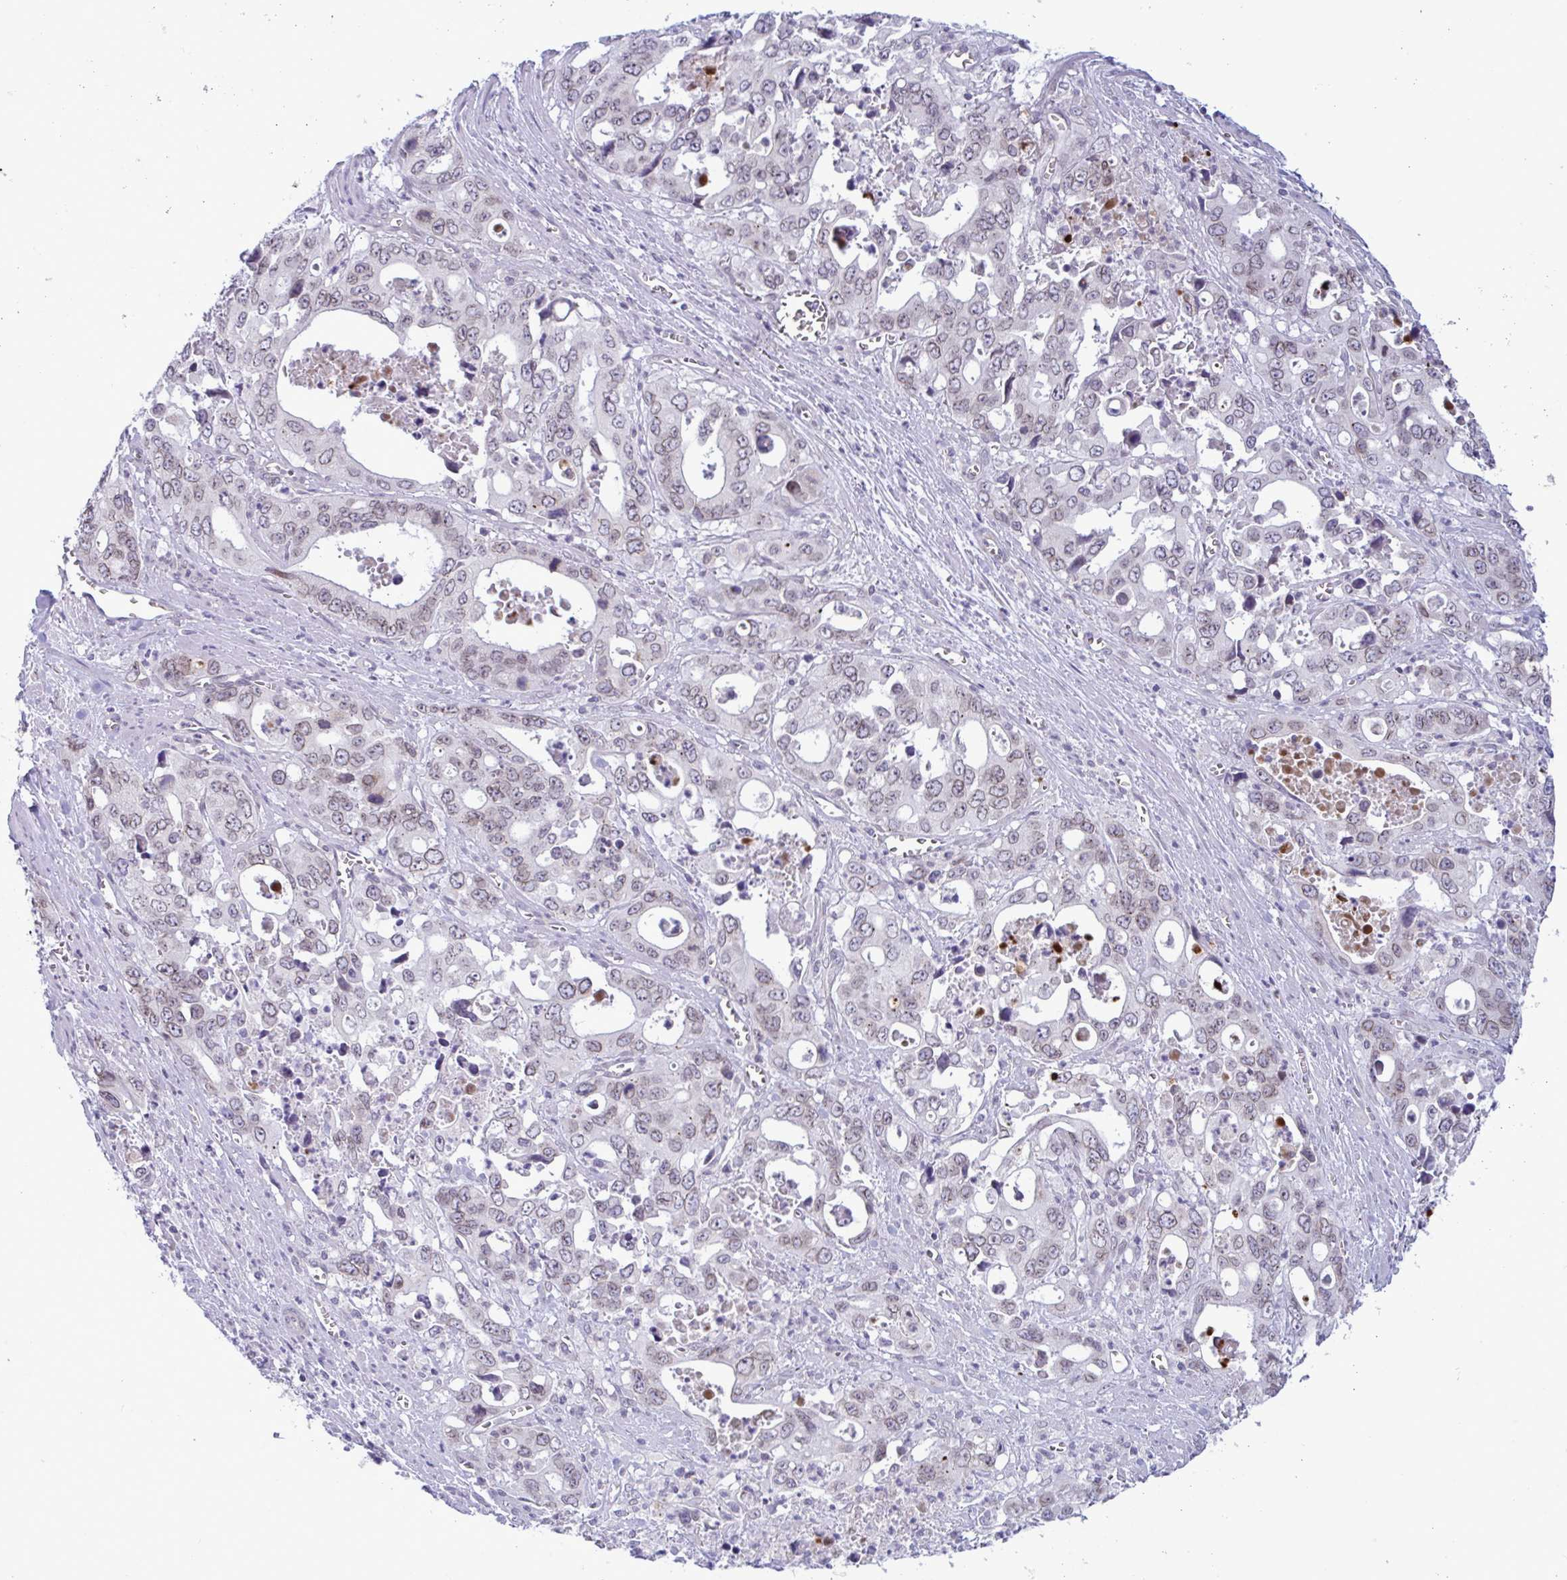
{"staining": {"intensity": "weak", "quantity": "25%-75%", "location": "nuclear"}, "tissue": "stomach cancer", "cell_type": "Tumor cells", "image_type": "cancer", "snomed": [{"axis": "morphology", "description": "Adenocarcinoma, NOS"}, {"axis": "topography", "description": "Stomach, upper"}], "caption": "A high-resolution micrograph shows IHC staining of stomach cancer (adenocarcinoma), which shows weak nuclear expression in about 25%-75% of tumor cells.", "gene": "DOCK11", "patient": {"sex": "male", "age": 74}}